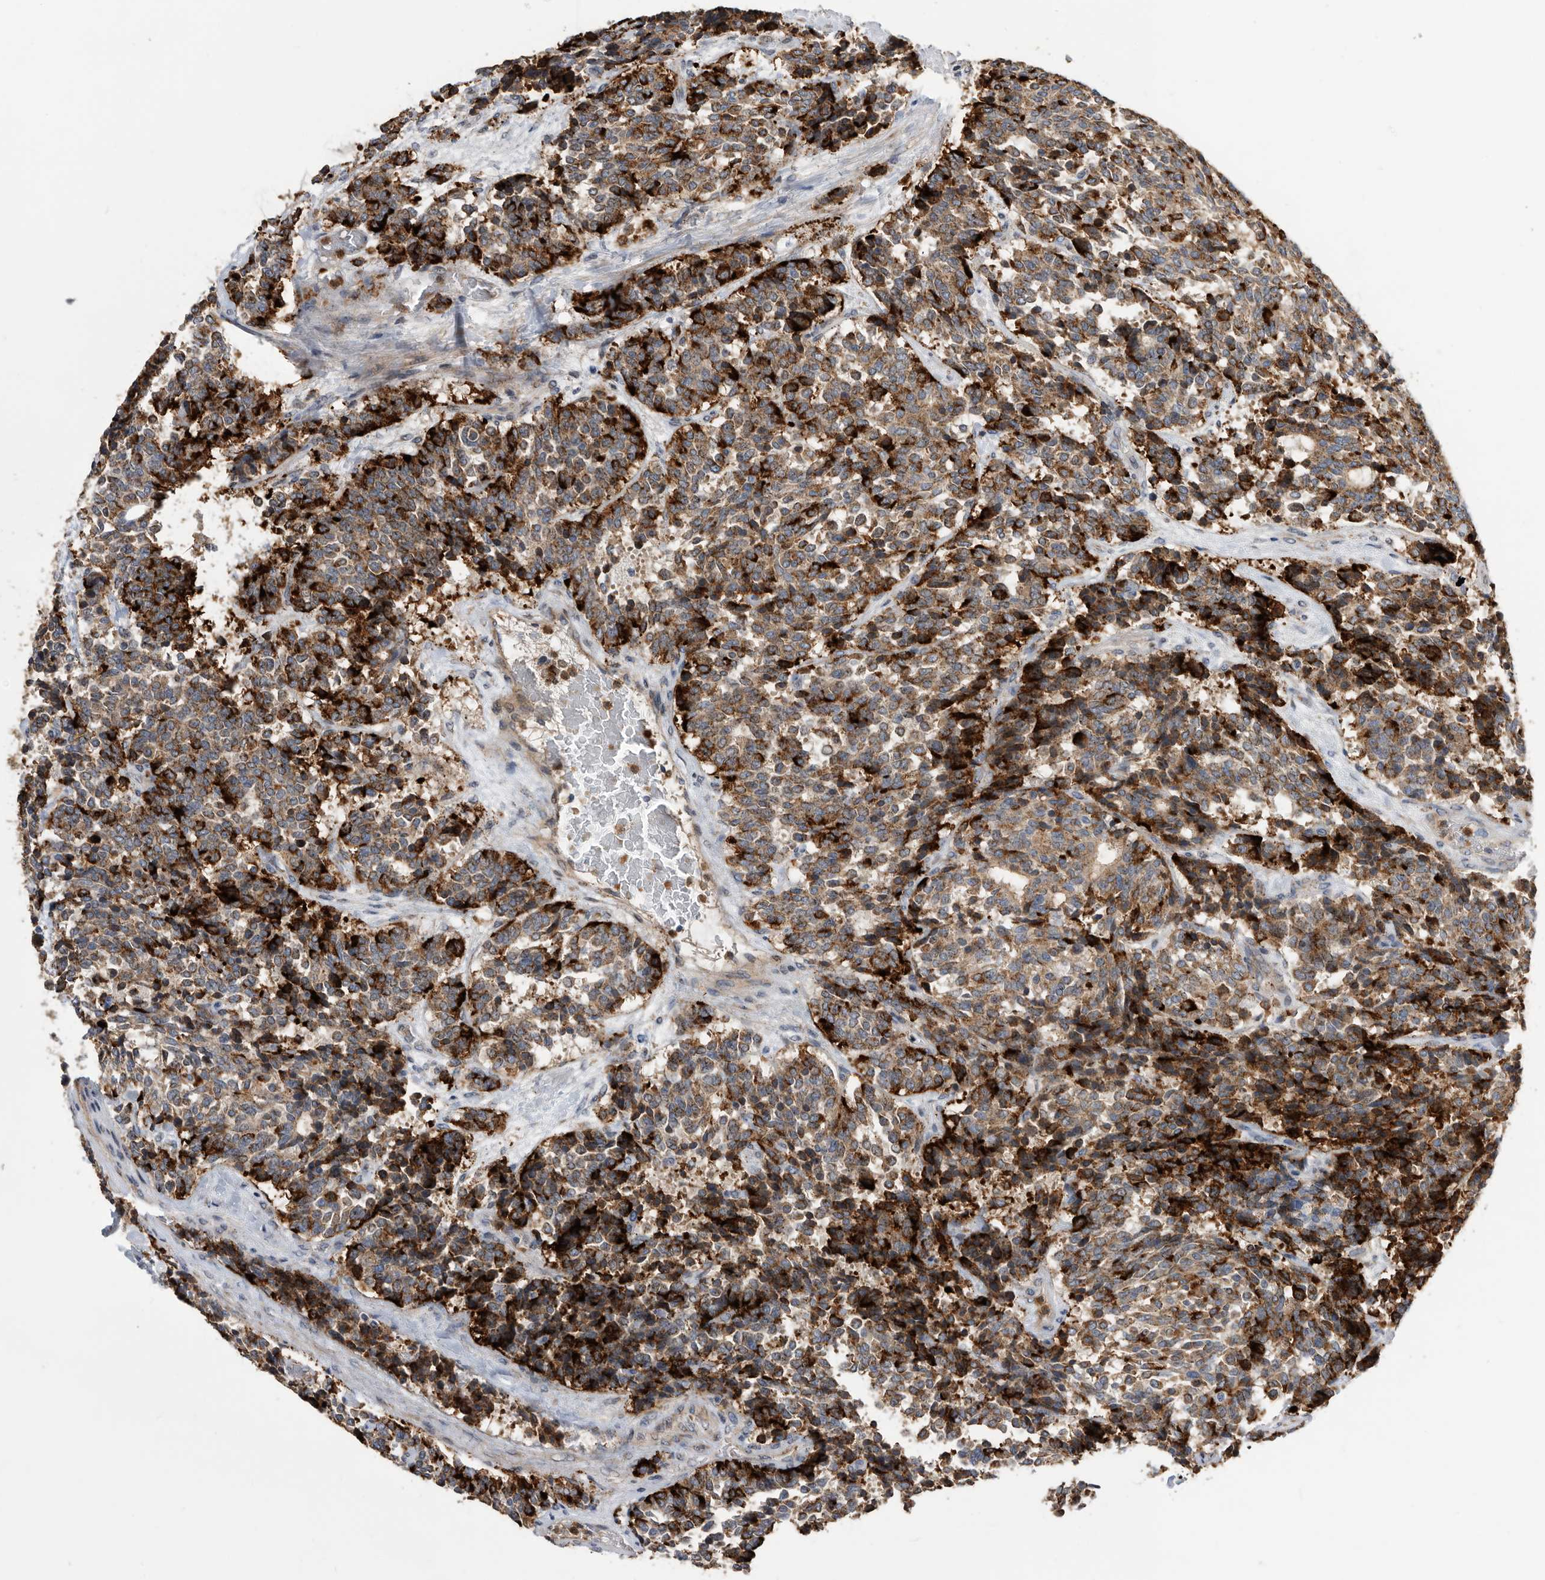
{"staining": {"intensity": "moderate", "quantity": ">75%", "location": "cytoplasmic/membranous"}, "tissue": "carcinoid", "cell_type": "Tumor cells", "image_type": "cancer", "snomed": [{"axis": "morphology", "description": "Carcinoid, malignant, NOS"}, {"axis": "topography", "description": "Pancreas"}], "caption": "Carcinoid stained with a protein marker demonstrates moderate staining in tumor cells.", "gene": "CRISPLD2", "patient": {"sex": "female", "age": 54}}